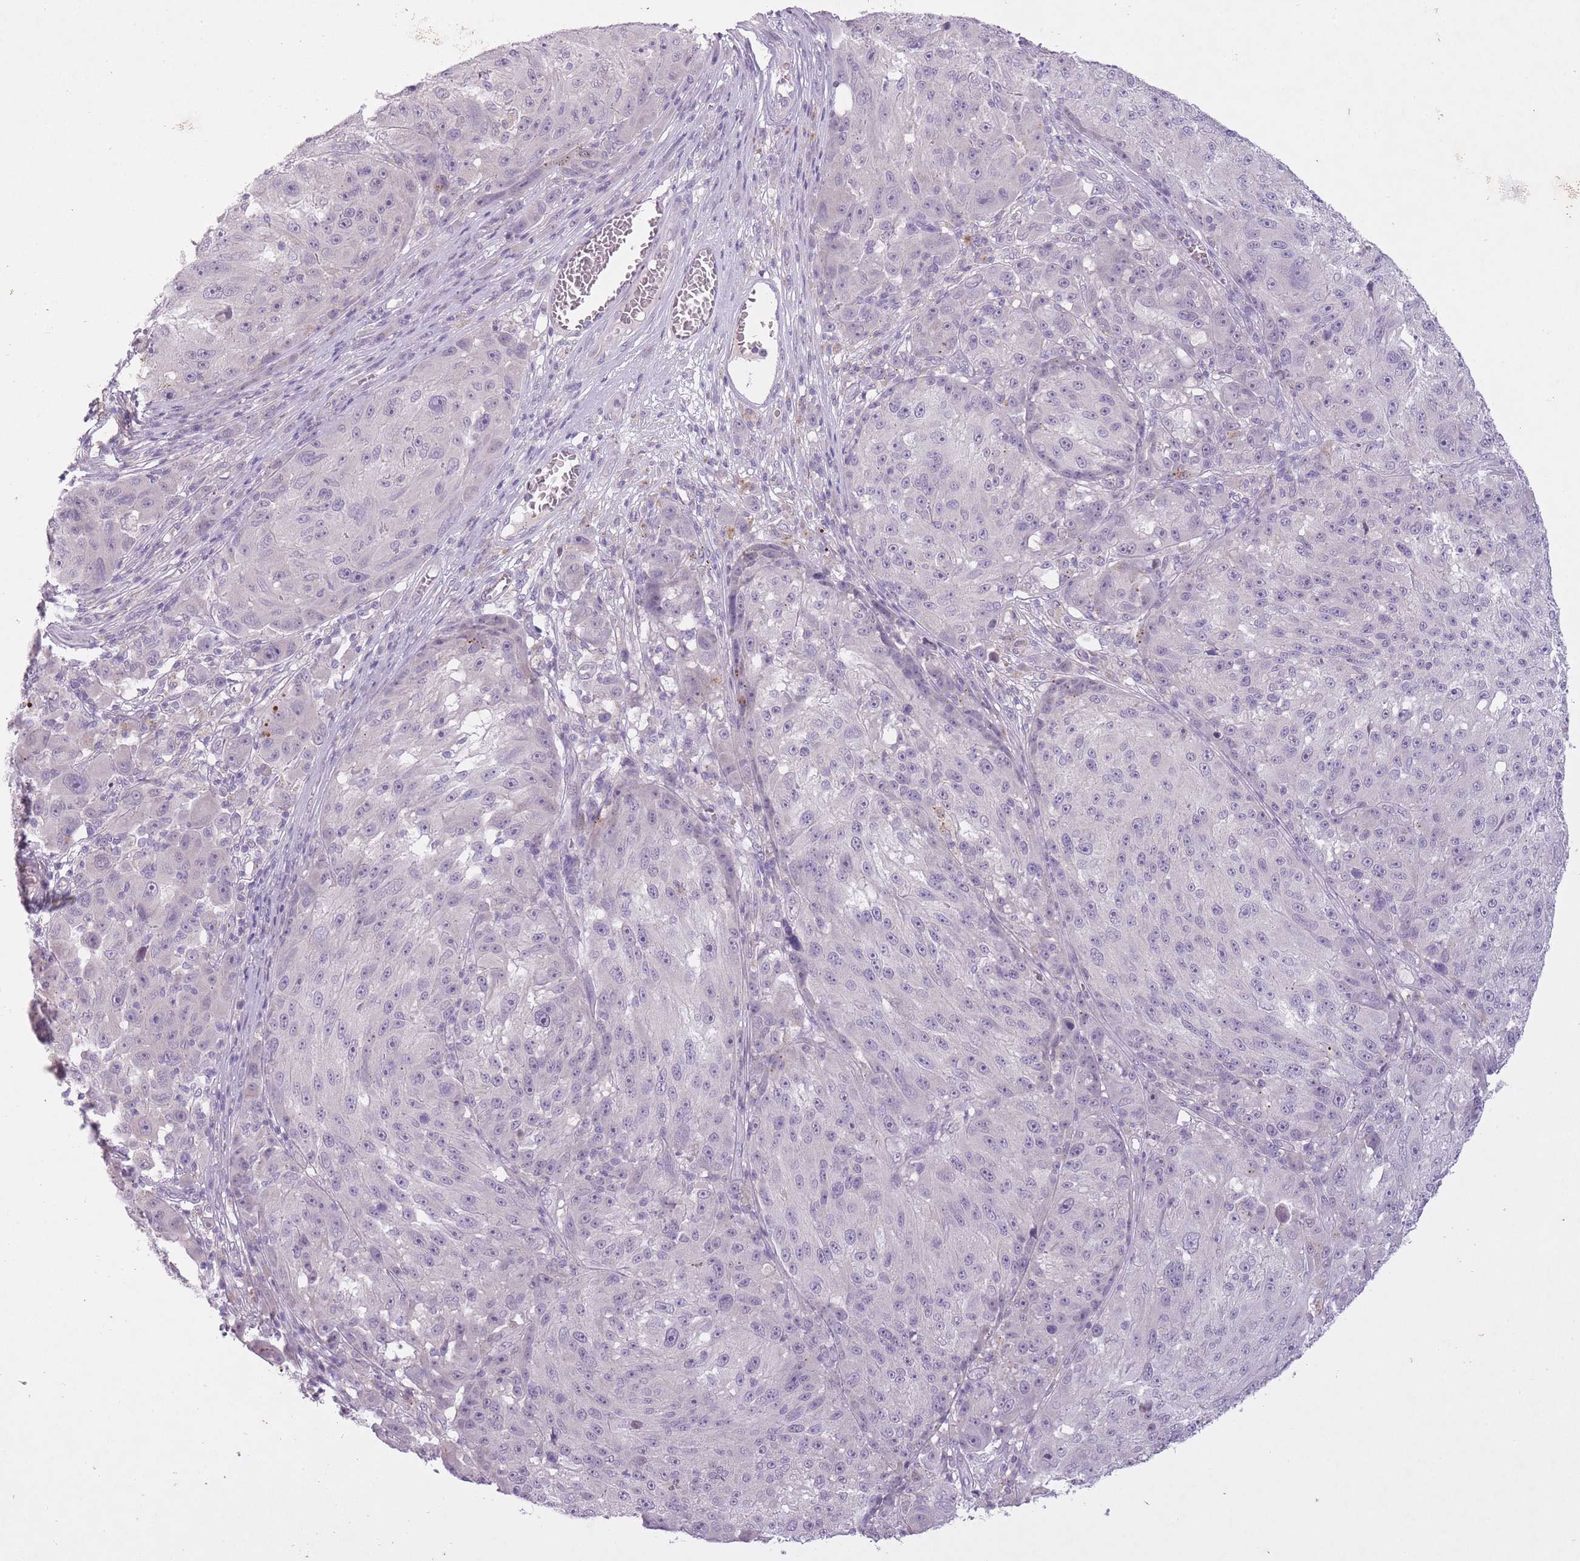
{"staining": {"intensity": "negative", "quantity": "none", "location": "none"}, "tissue": "melanoma", "cell_type": "Tumor cells", "image_type": "cancer", "snomed": [{"axis": "morphology", "description": "Malignant melanoma, NOS"}, {"axis": "topography", "description": "Skin"}], "caption": "IHC micrograph of neoplastic tissue: melanoma stained with DAB (3,3'-diaminobenzidine) demonstrates no significant protein staining in tumor cells. (Stains: DAB (3,3'-diaminobenzidine) IHC with hematoxylin counter stain, Microscopy: brightfield microscopy at high magnification).", "gene": "FAM43B", "patient": {"sex": "male", "age": 53}}